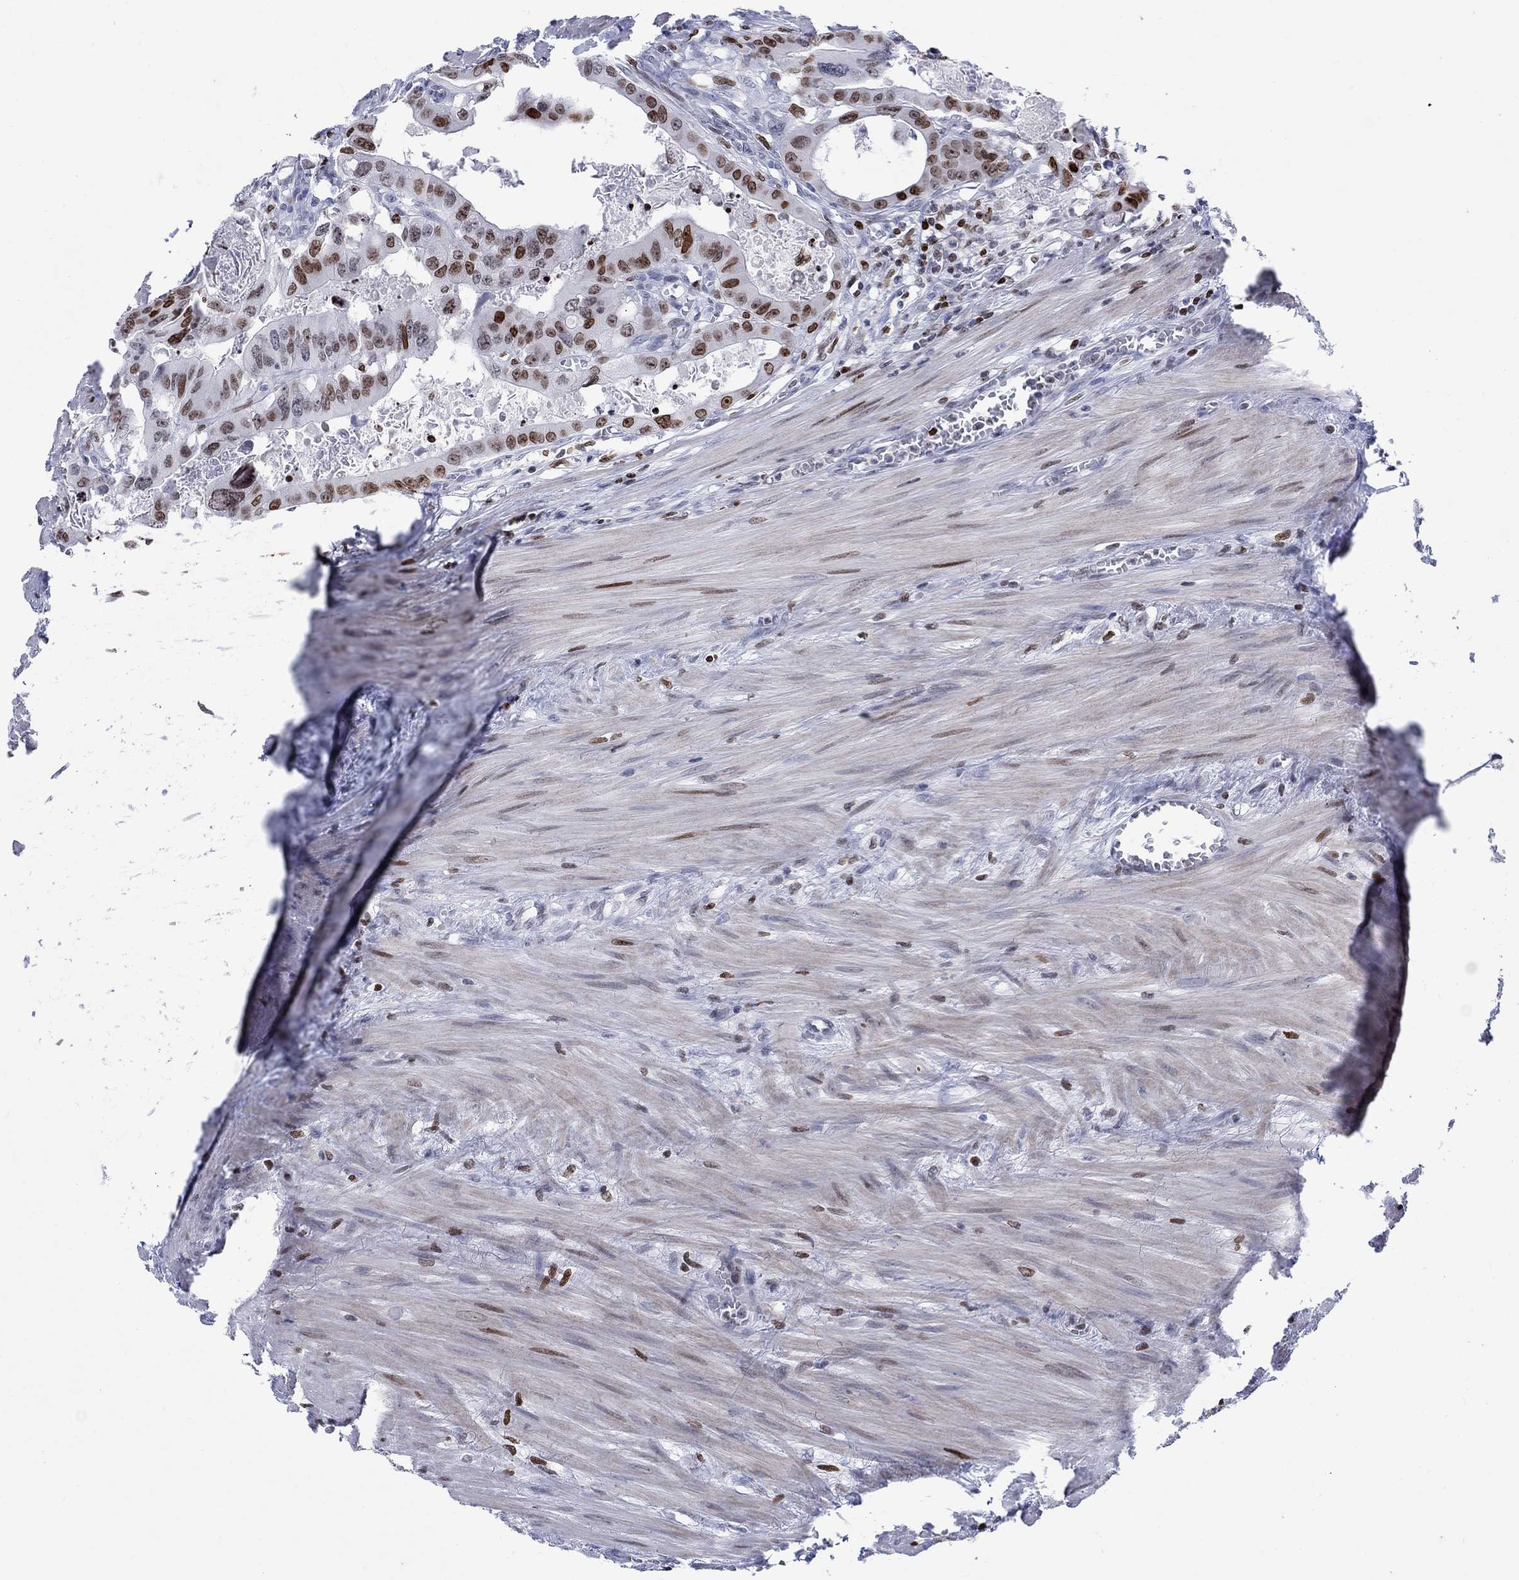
{"staining": {"intensity": "moderate", "quantity": "<25%", "location": "nuclear"}, "tissue": "colorectal cancer", "cell_type": "Tumor cells", "image_type": "cancer", "snomed": [{"axis": "morphology", "description": "Adenocarcinoma, NOS"}, {"axis": "topography", "description": "Rectum"}], "caption": "Tumor cells reveal low levels of moderate nuclear staining in about <25% of cells in colorectal cancer (adenocarcinoma). (DAB IHC, brown staining for protein, blue staining for nuclei).", "gene": "HMGA1", "patient": {"sex": "male", "age": 64}}